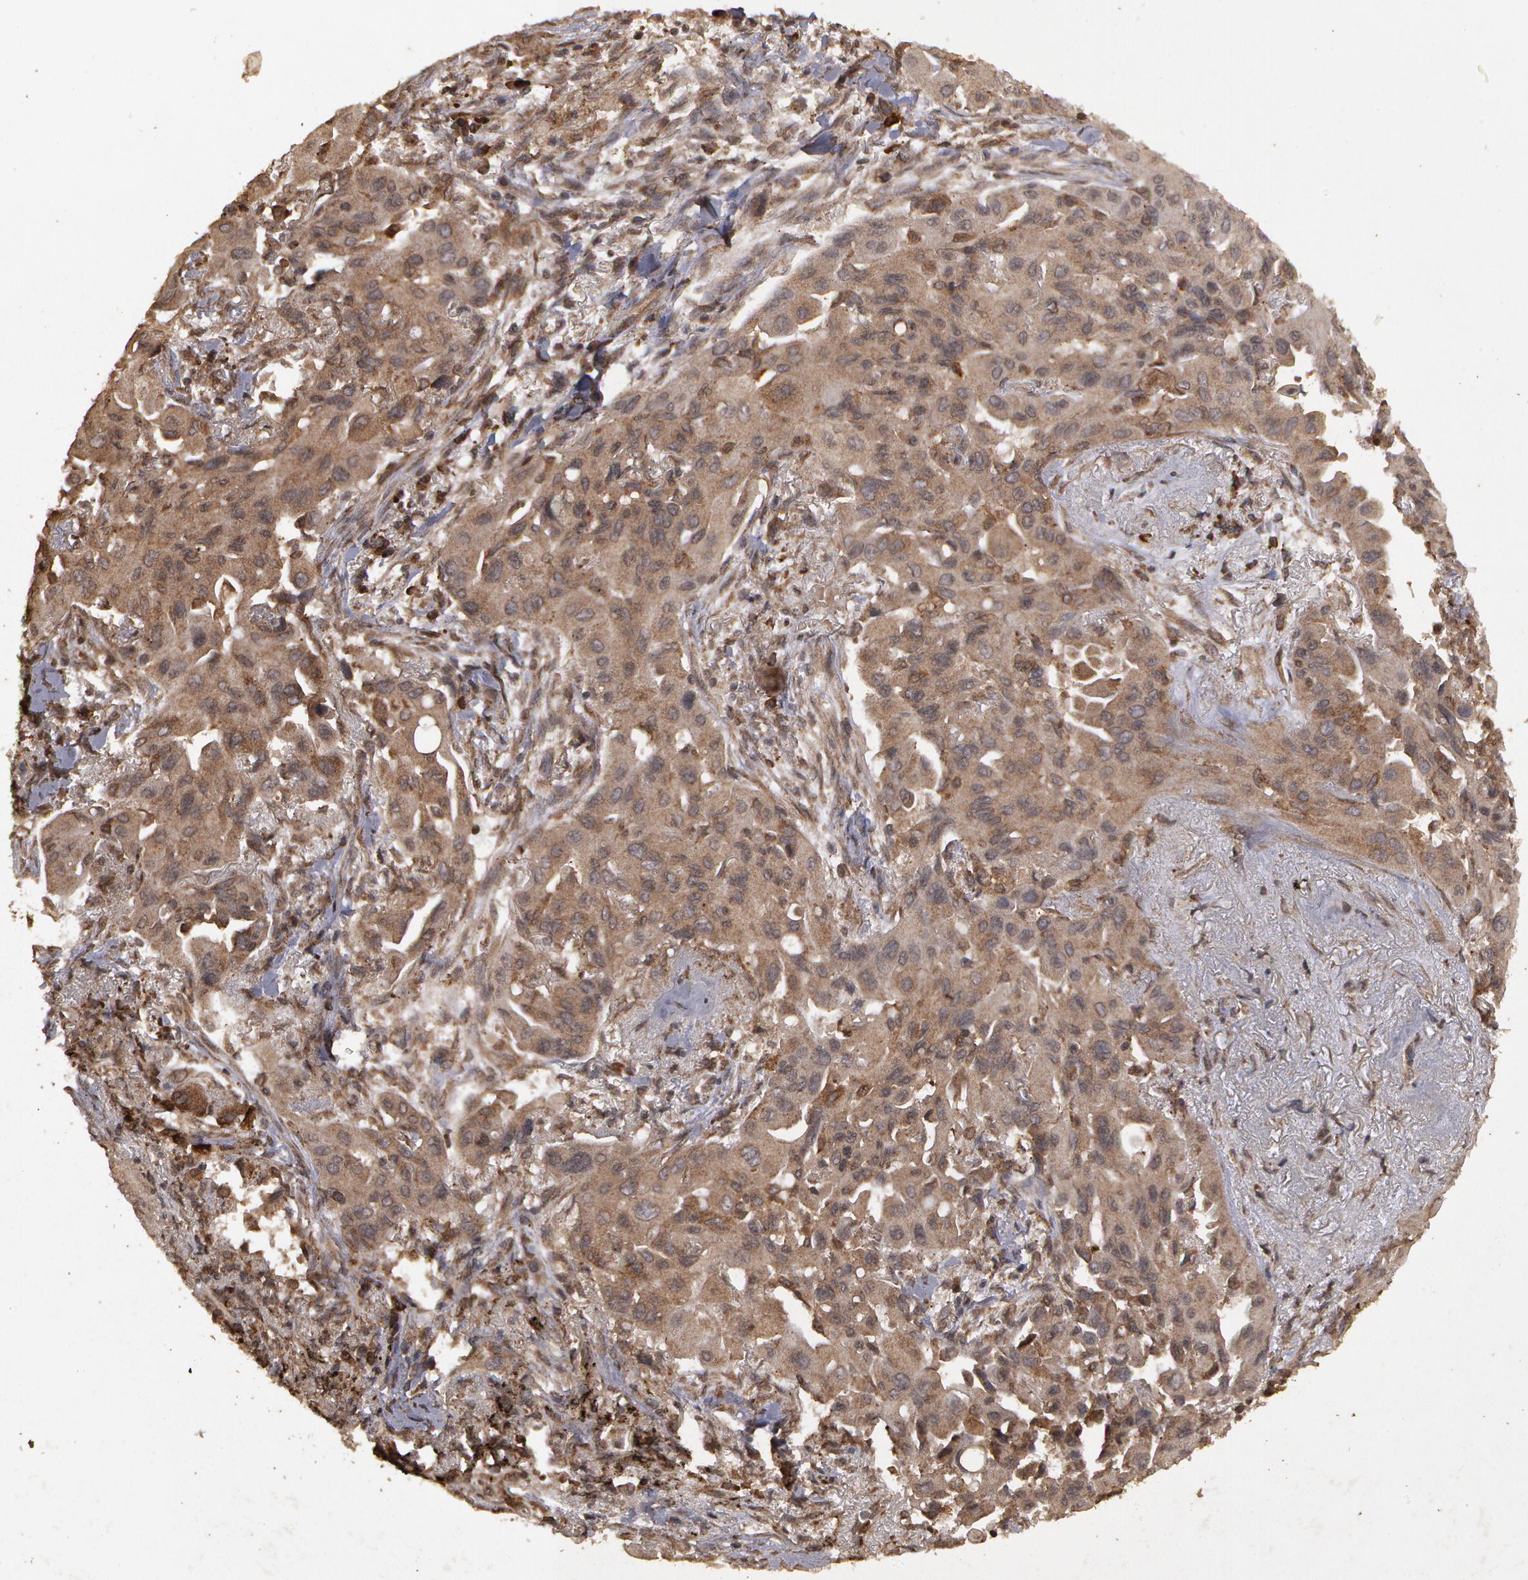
{"staining": {"intensity": "weak", "quantity": "25%-75%", "location": "cytoplasmic/membranous"}, "tissue": "lung cancer", "cell_type": "Tumor cells", "image_type": "cancer", "snomed": [{"axis": "morphology", "description": "Adenocarcinoma, NOS"}, {"axis": "topography", "description": "Lung"}], "caption": "Lung cancer (adenocarcinoma) stained with a protein marker shows weak staining in tumor cells.", "gene": "CALR", "patient": {"sex": "male", "age": 68}}